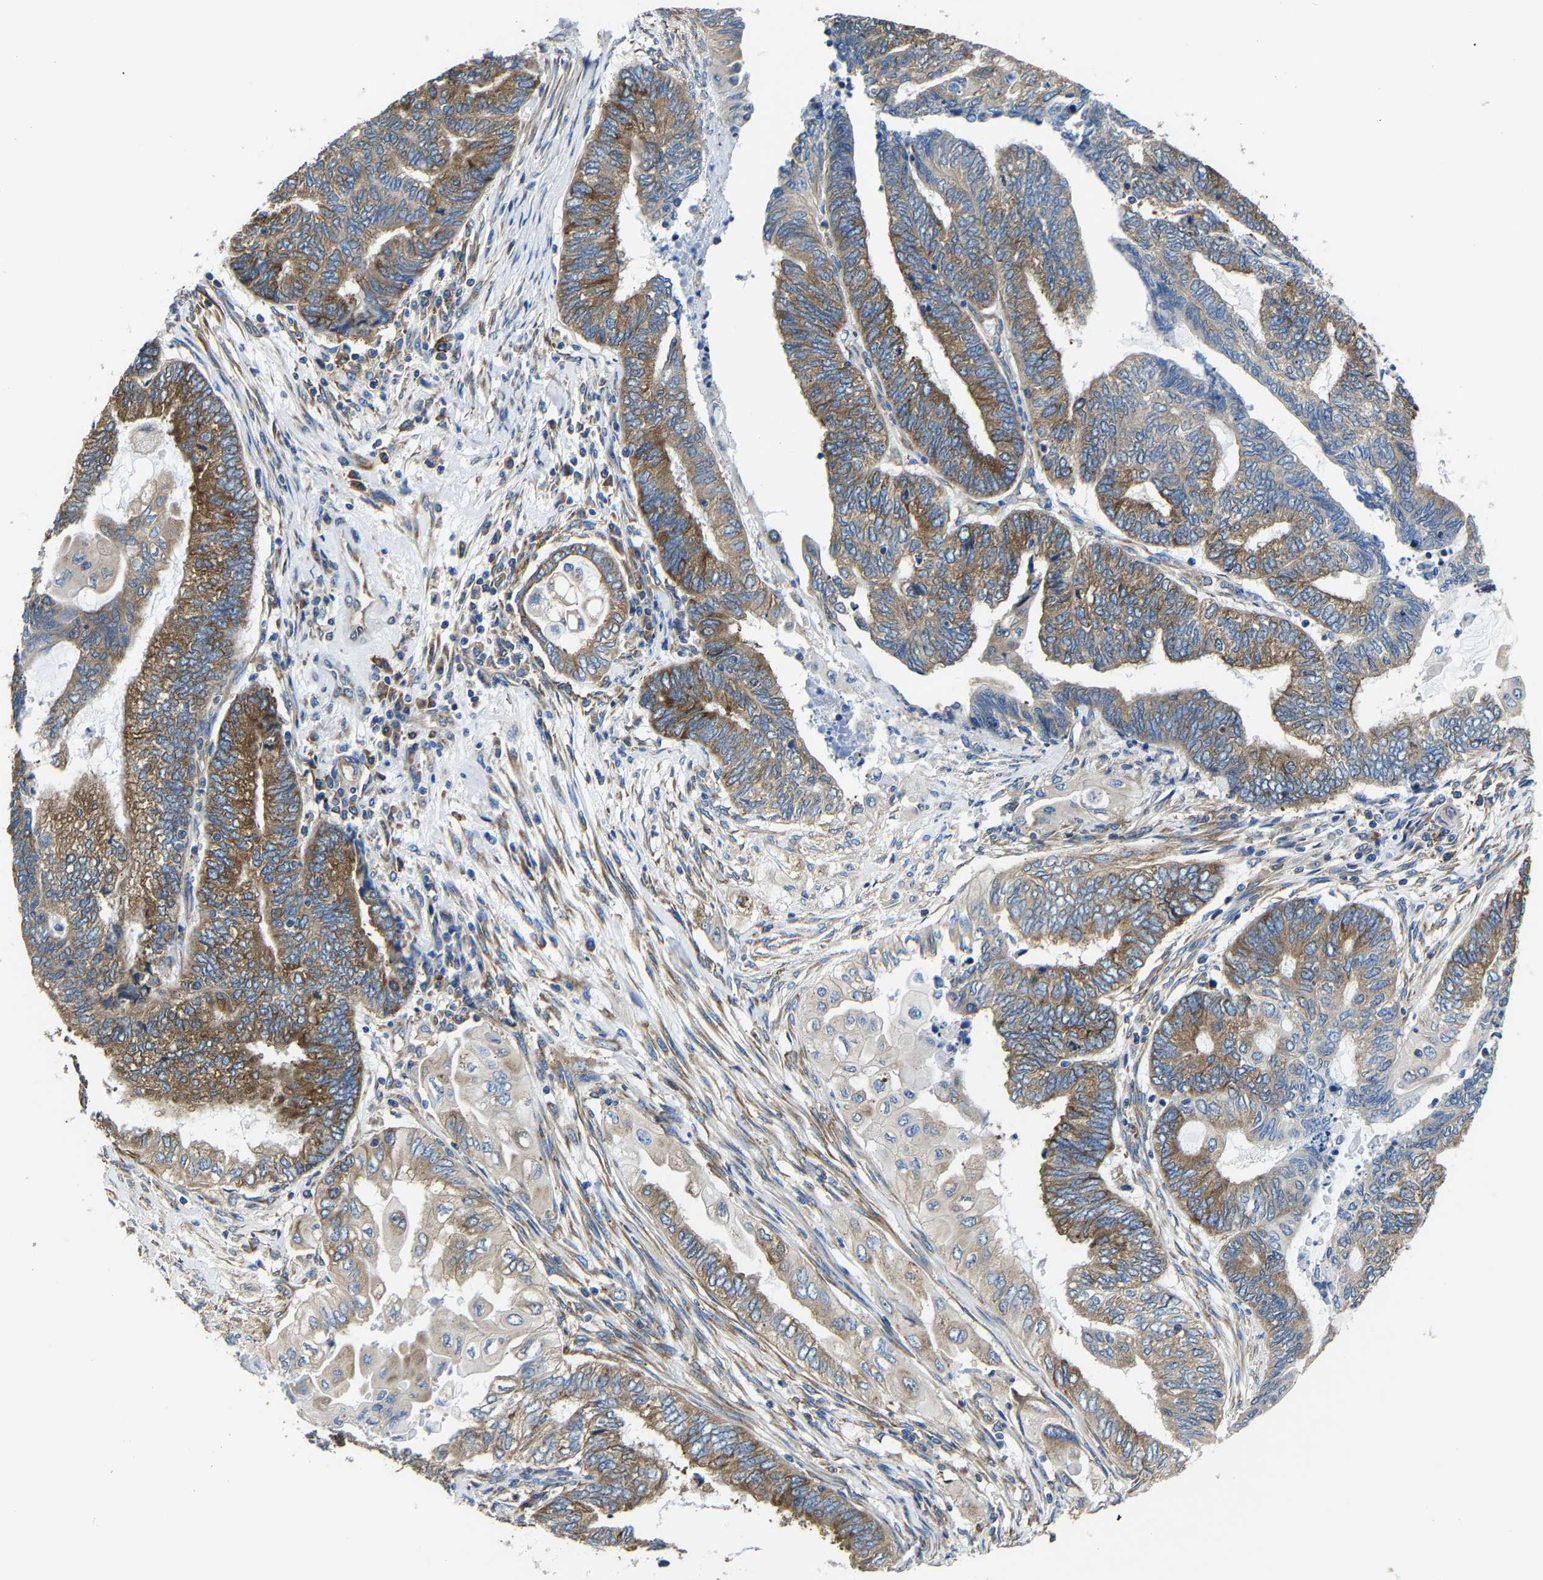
{"staining": {"intensity": "strong", "quantity": "25%-75%", "location": "cytoplasmic/membranous"}, "tissue": "endometrial cancer", "cell_type": "Tumor cells", "image_type": "cancer", "snomed": [{"axis": "morphology", "description": "Adenocarcinoma, NOS"}, {"axis": "topography", "description": "Uterus"}, {"axis": "topography", "description": "Endometrium"}], "caption": "A high-resolution histopathology image shows IHC staining of endometrial cancer, which exhibits strong cytoplasmic/membranous positivity in about 25%-75% of tumor cells.", "gene": "G3BP2", "patient": {"sex": "female", "age": 70}}